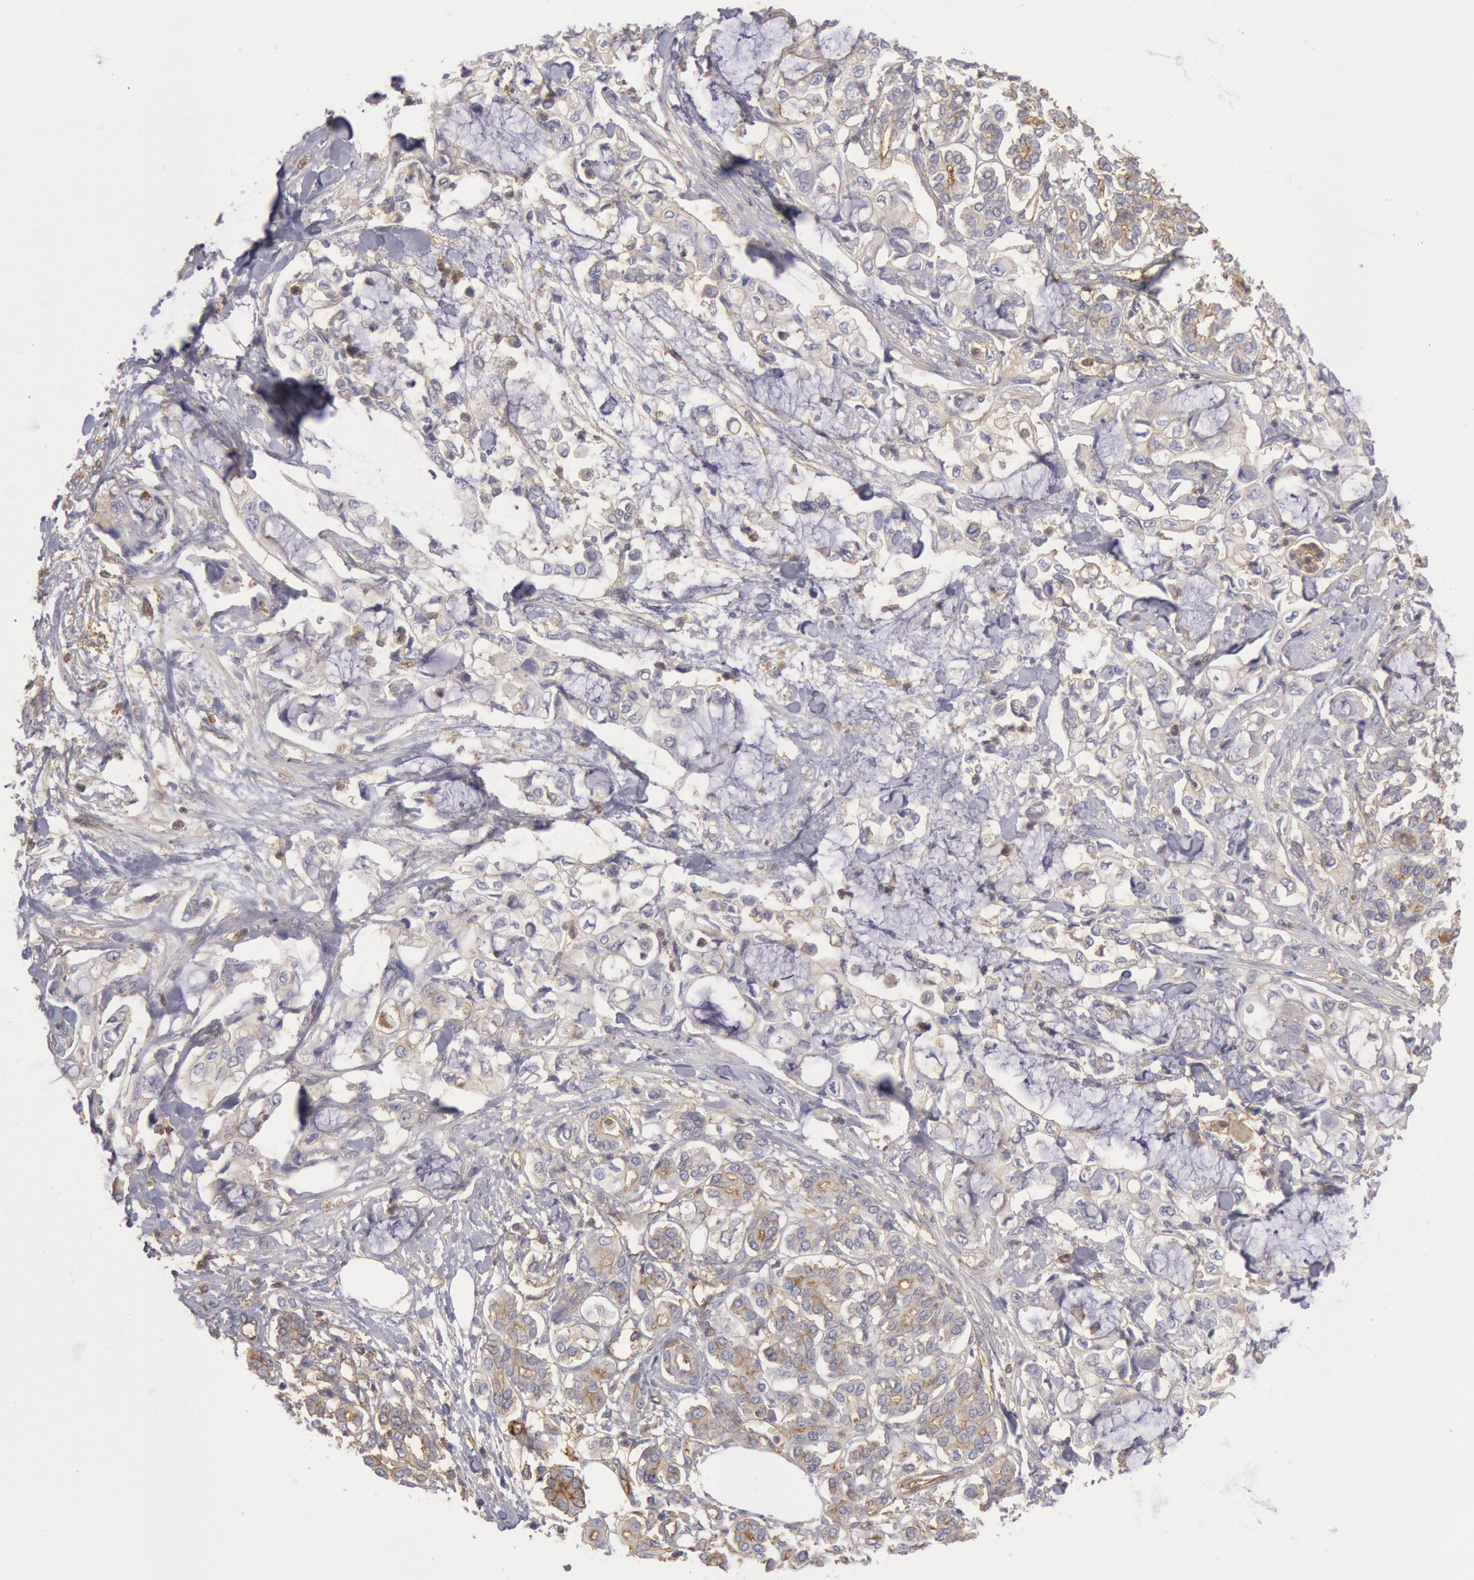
{"staining": {"intensity": "weak", "quantity": "<25%", "location": "cytoplasmic/membranous"}, "tissue": "pancreatic cancer", "cell_type": "Tumor cells", "image_type": "cancer", "snomed": [{"axis": "morphology", "description": "Adenocarcinoma, NOS"}, {"axis": "topography", "description": "Pancreas"}], "caption": "An immunohistochemistry (IHC) histopathology image of pancreatic cancer is shown. There is no staining in tumor cells of pancreatic cancer.", "gene": "SNAP23", "patient": {"sex": "female", "age": 70}}